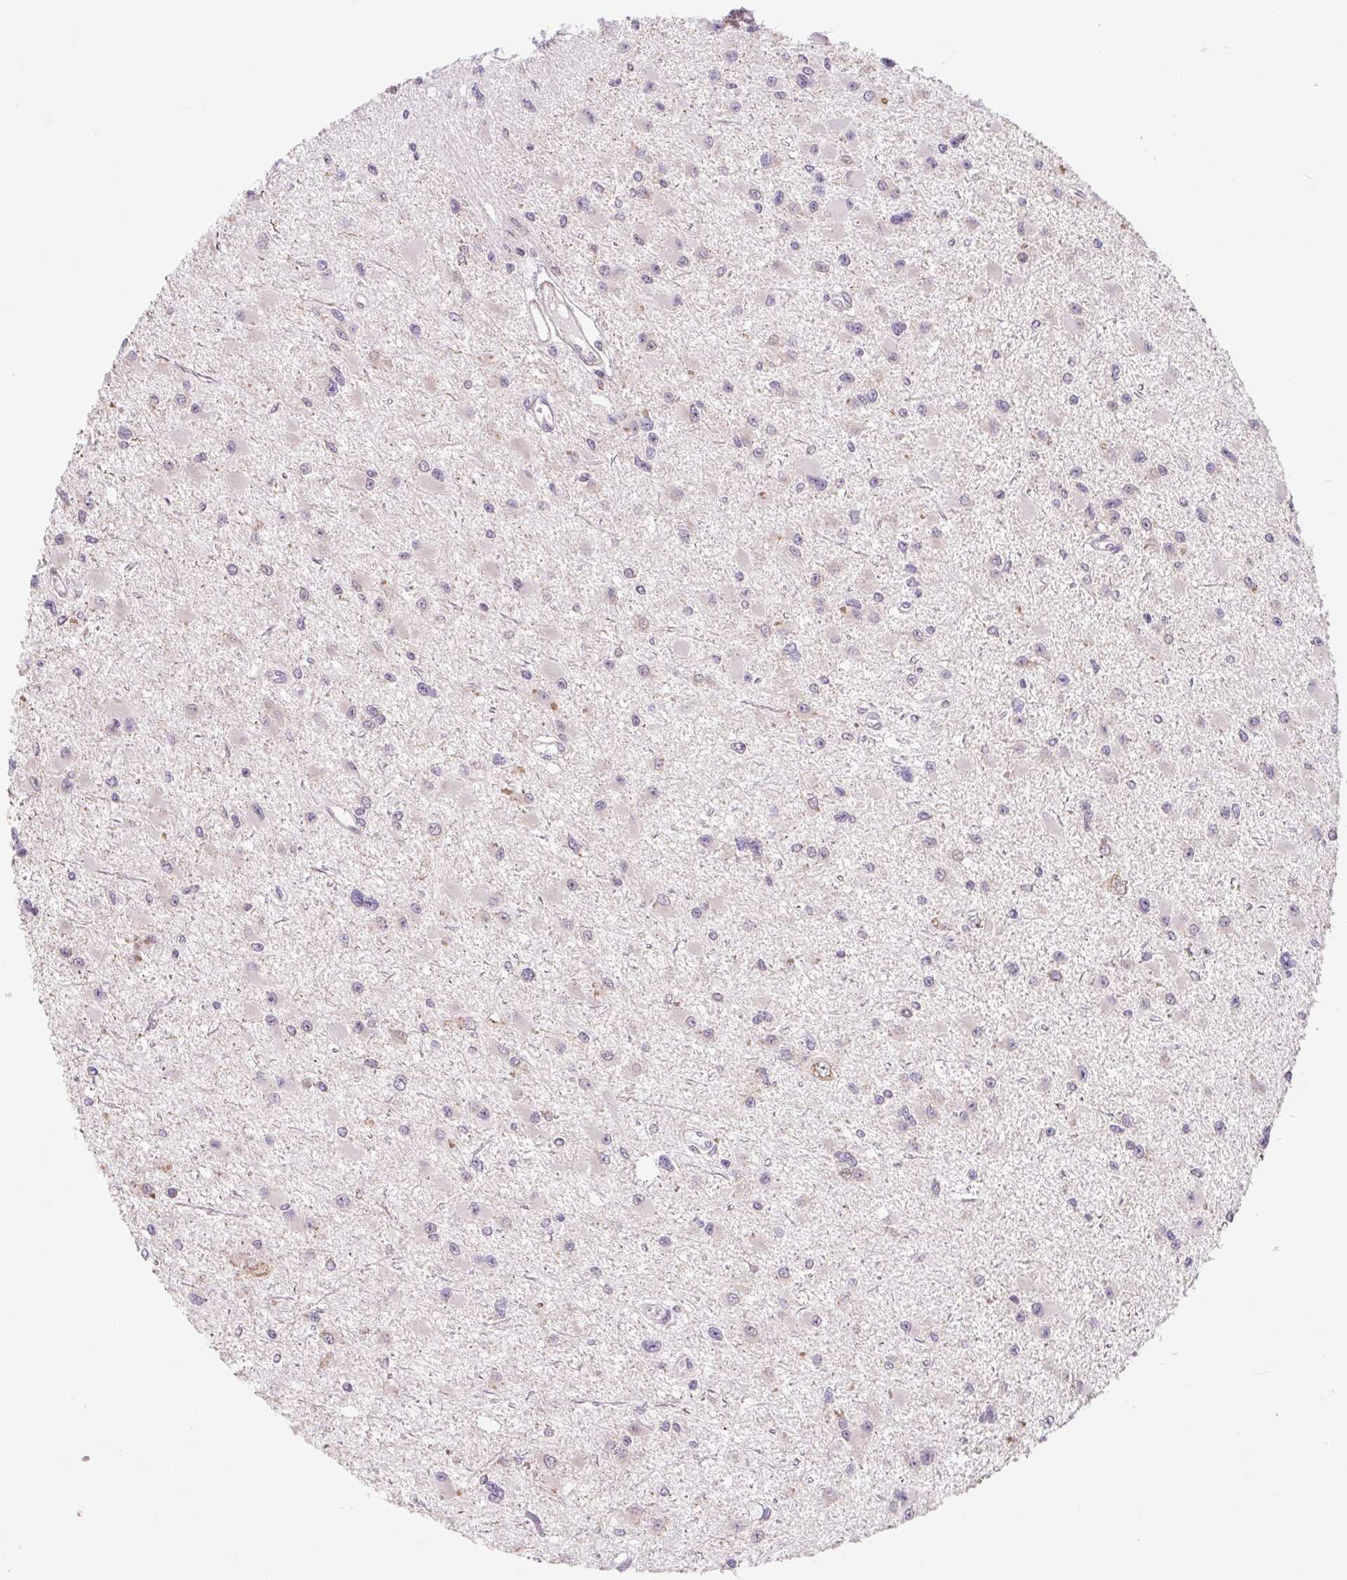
{"staining": {"intensity": "negative", "quantity": "none", "location": "none"}, "tissue": "glioma", "cell_type": "Tumor cells", "image_type": "cancer", "snomed": [{"axis": "morphology", "description": "Glioma, malignant, High grade"}, {"axis": "topography", "description": "Brain"}], "caption": "Immunohistochemistry (IHC) histopathology image of human high-grade glioma (malignant) stained for a protein (brown), which demonstrates no staining in tumor cells.", "gene": "HFE", "patient": {"sex": "male", "age": 54}}